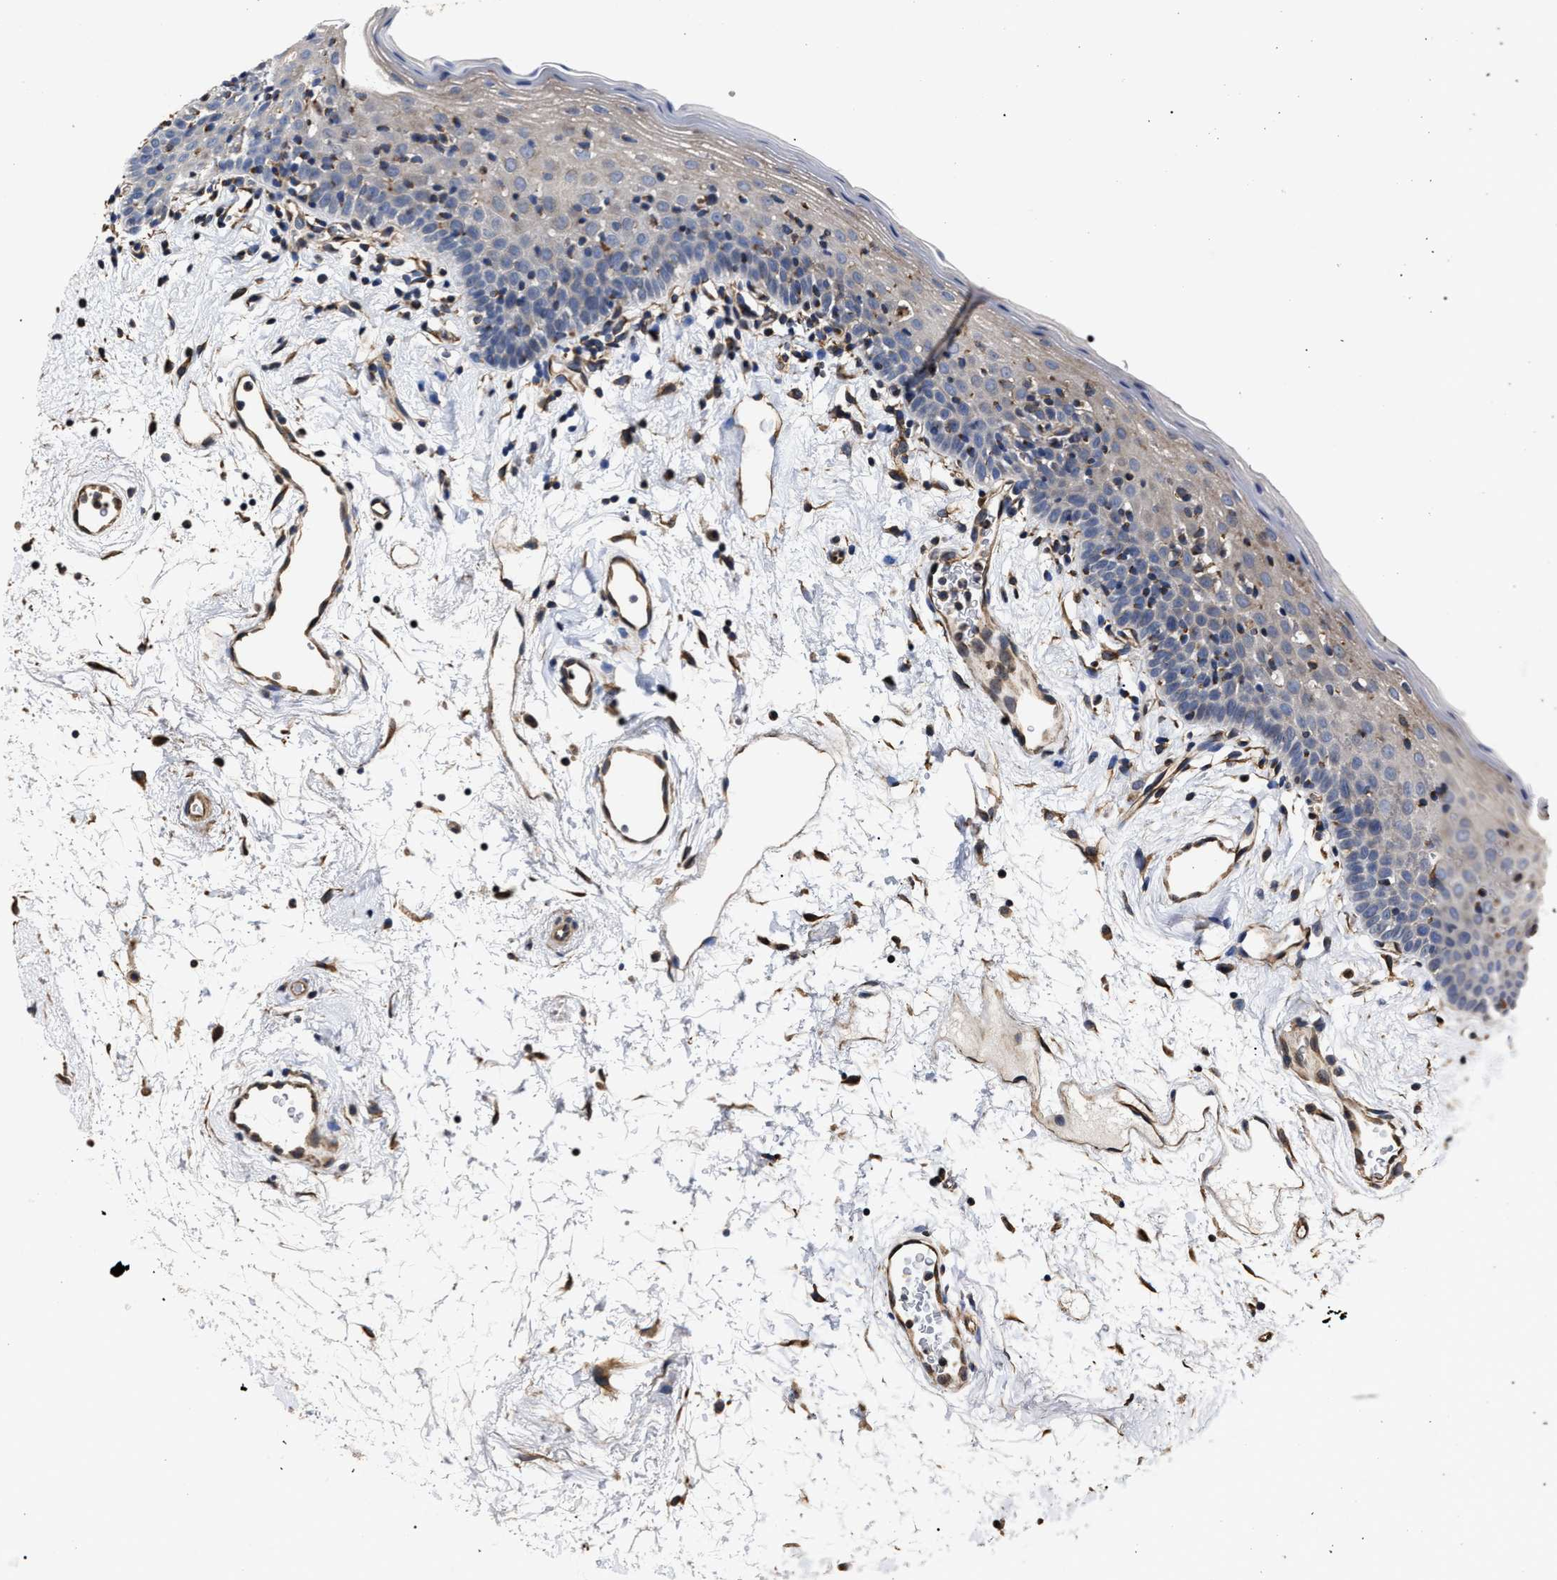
{"staining": {"intensity": "moderate", "quantity": "<25%", "location": "cytoplasmic/membranous"}, "tissue": "oral mucosa", "cell_type": "Squamous epithelial cells", "image_type": "normal", "snomed": [{"axis": "morphology", "description": "Normal tissue, NOS"}, {"axis": "topography", "description": "Oral tissue"}], "caption": "A low amount of moderate cytoplasmic/membranous positivity is present in approximately <25% of squamous epithelial cells in benign oral mucosa. The staining was performed using DAB (3,3'-diaminobenzidine), with brown indicating positive protein expression. Nuclei are stained blue with hematoxylin.", "gene": "TSPAN33", "patient": {"sex": "male", "age": 66}}